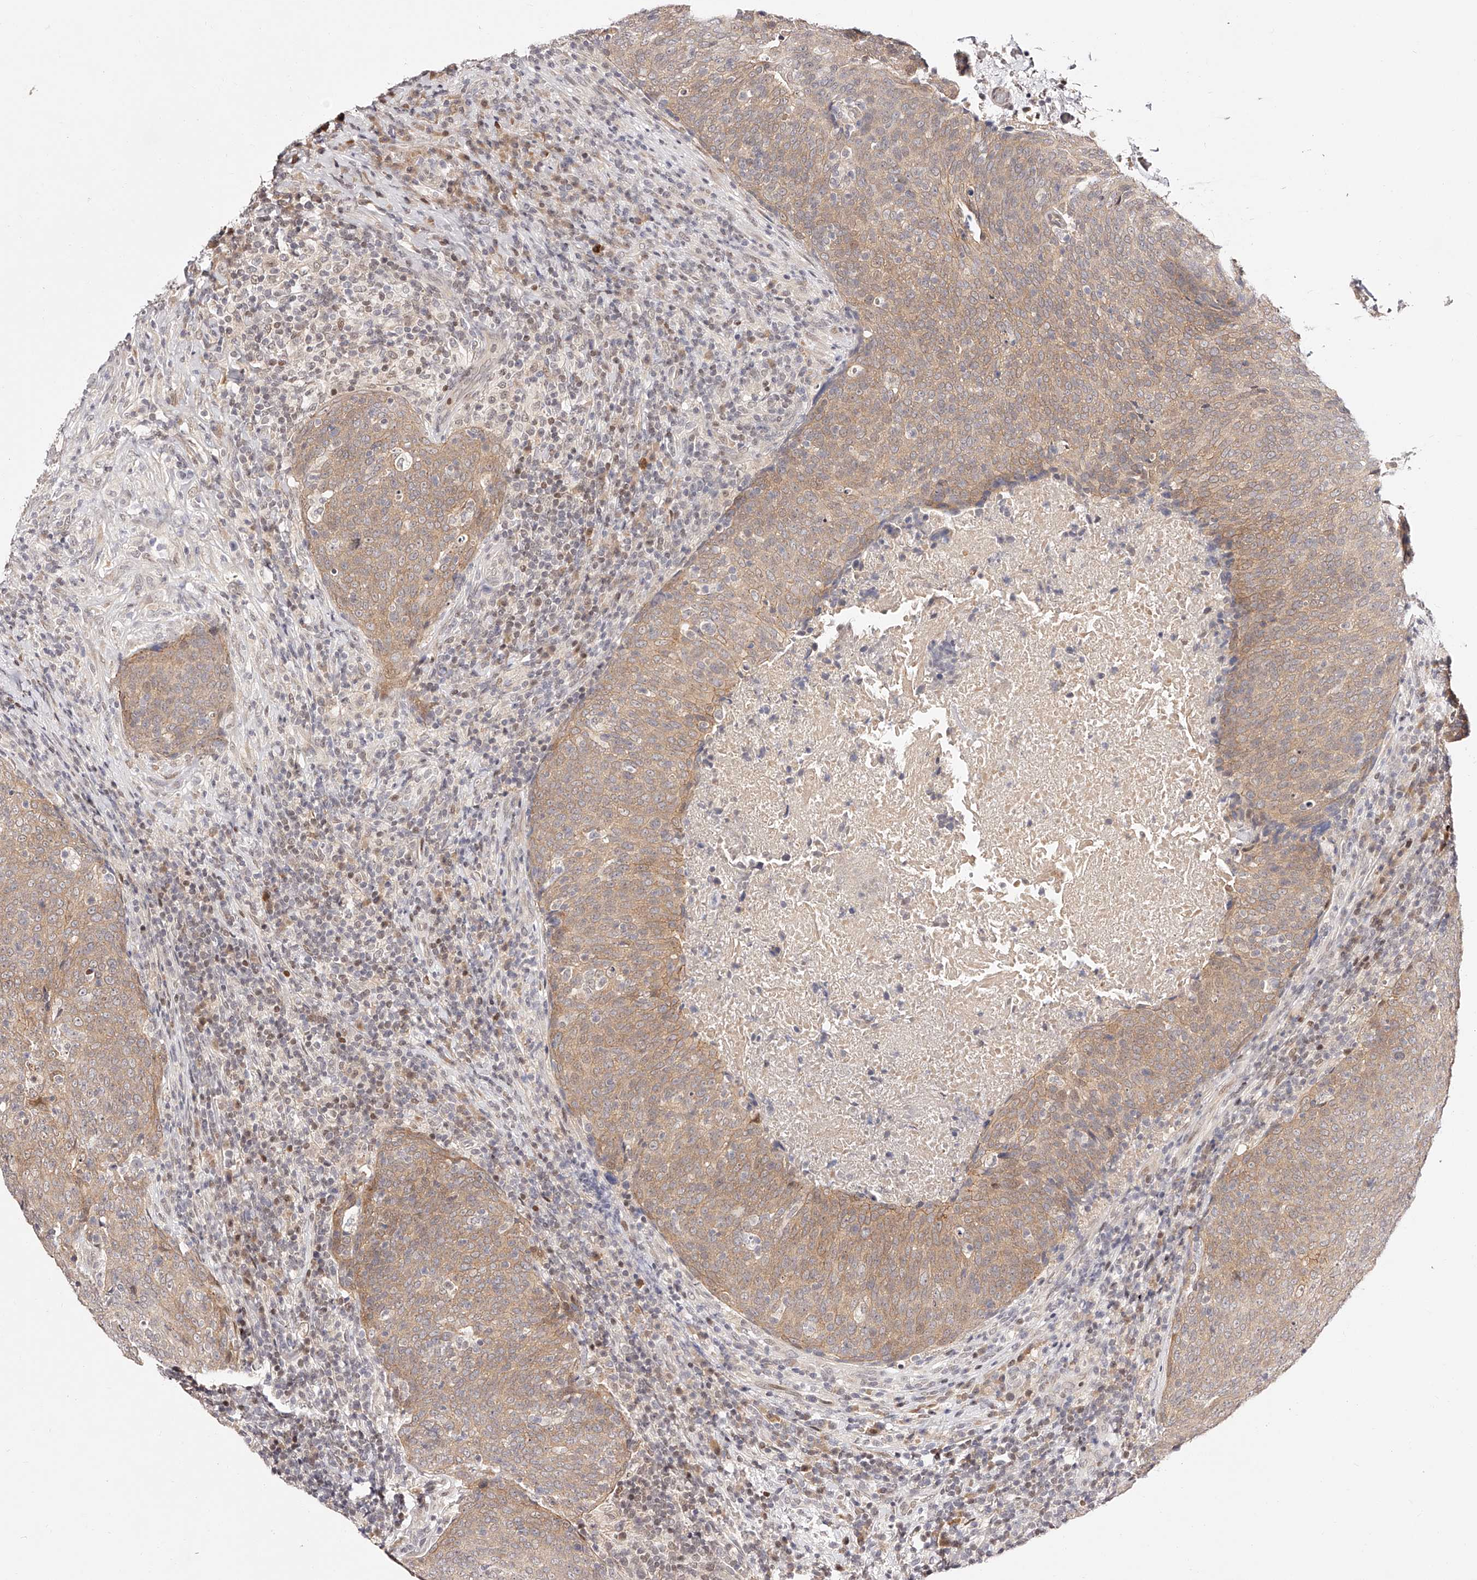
{"staining": {"intensity": "moderate", "quantity": ">75%", "location": "cytoplasmic/membranous"}, "tissue": "head and neck cancer", "cell_type": "Tumor cells", "image_type": "cancer", "snomed": [{"axis": "morphology", "description": "Squamous cell carcinoma, NOS"}, {"axis": "morphology", "description": "Squamous cell carcinoma, metastatic, NOS"}, {"axis": "topography", "description": "Lymph node"}, {"axis": "topography", "description": "Head-Neck"}], "caption": "A brown stain labels moderate cytoplasmic/membranous staining of a protein in human head and neck cancer (metastatic squamous cell carcinoma) tumor cells. (Brightfield microscopy of DAB IHC at high magnification).", "gene": "USF3", "patient": {"sex": "male", "age": 62}}